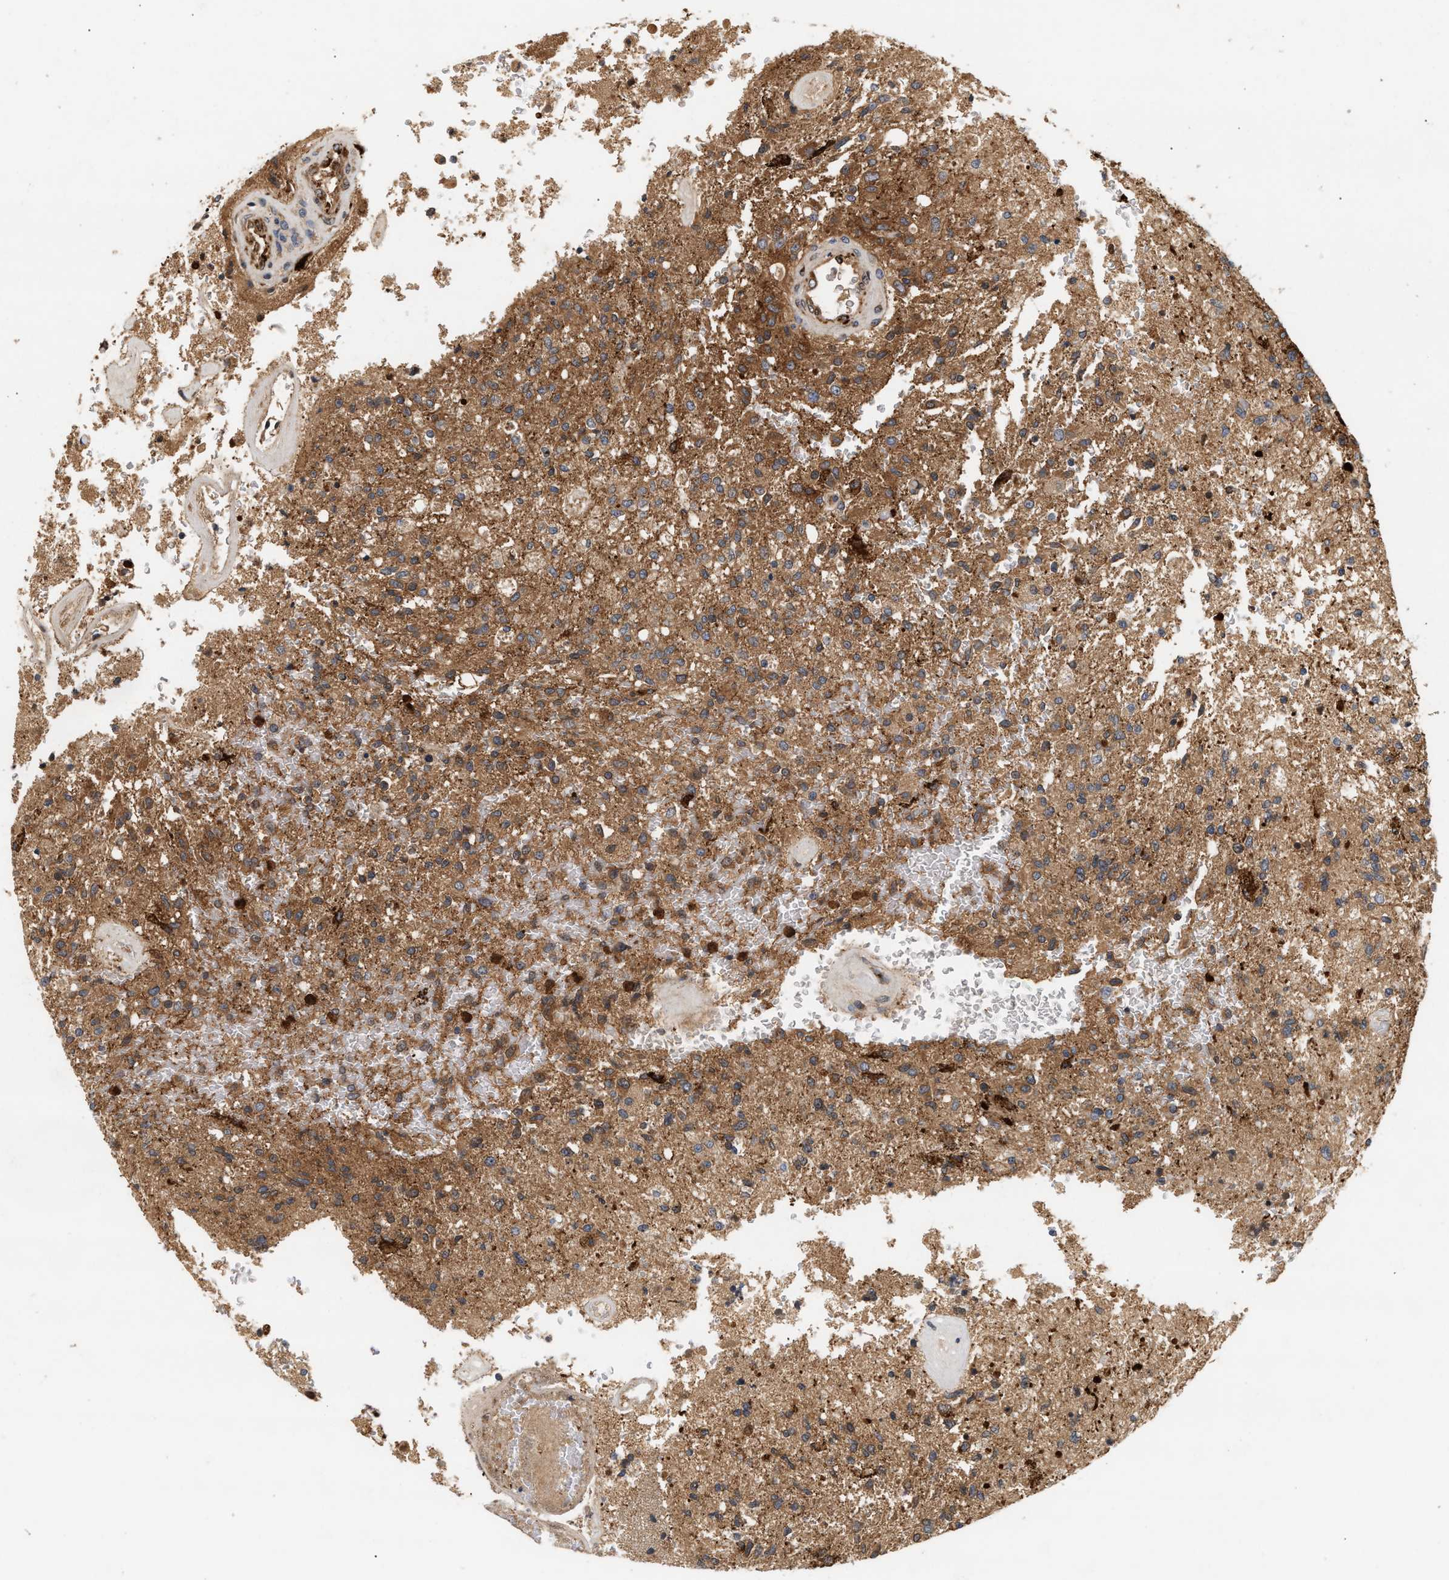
{"staining": {"intensity": "moderate", "quantity": ">75%", "location": "cytoplasmic/membranous"}, "tissue": "glioma", "cell_type": "Tumor cells", "image_type": "cancer", "snomed": [{"axis": "morphology", "description": "Normal tissue, NOS"}, {"axis": "morphology", "description": "Glioma, malignant, High grade"}, {"axis": "topography", "description": "Cerebral cortex"}], "caption": "Immunohistochemistry (IHC) image of neoplastic tissue: glioma stained using immunohistochemistry reveals medium levels of moderate protein expression localized specifically in the cytoplasmic/membranous of tumor cells, appearing as a cytoplasmic/membranous brown color.", "gene": "PLCD1", "patient": {"sex": "male", "age": 77}}